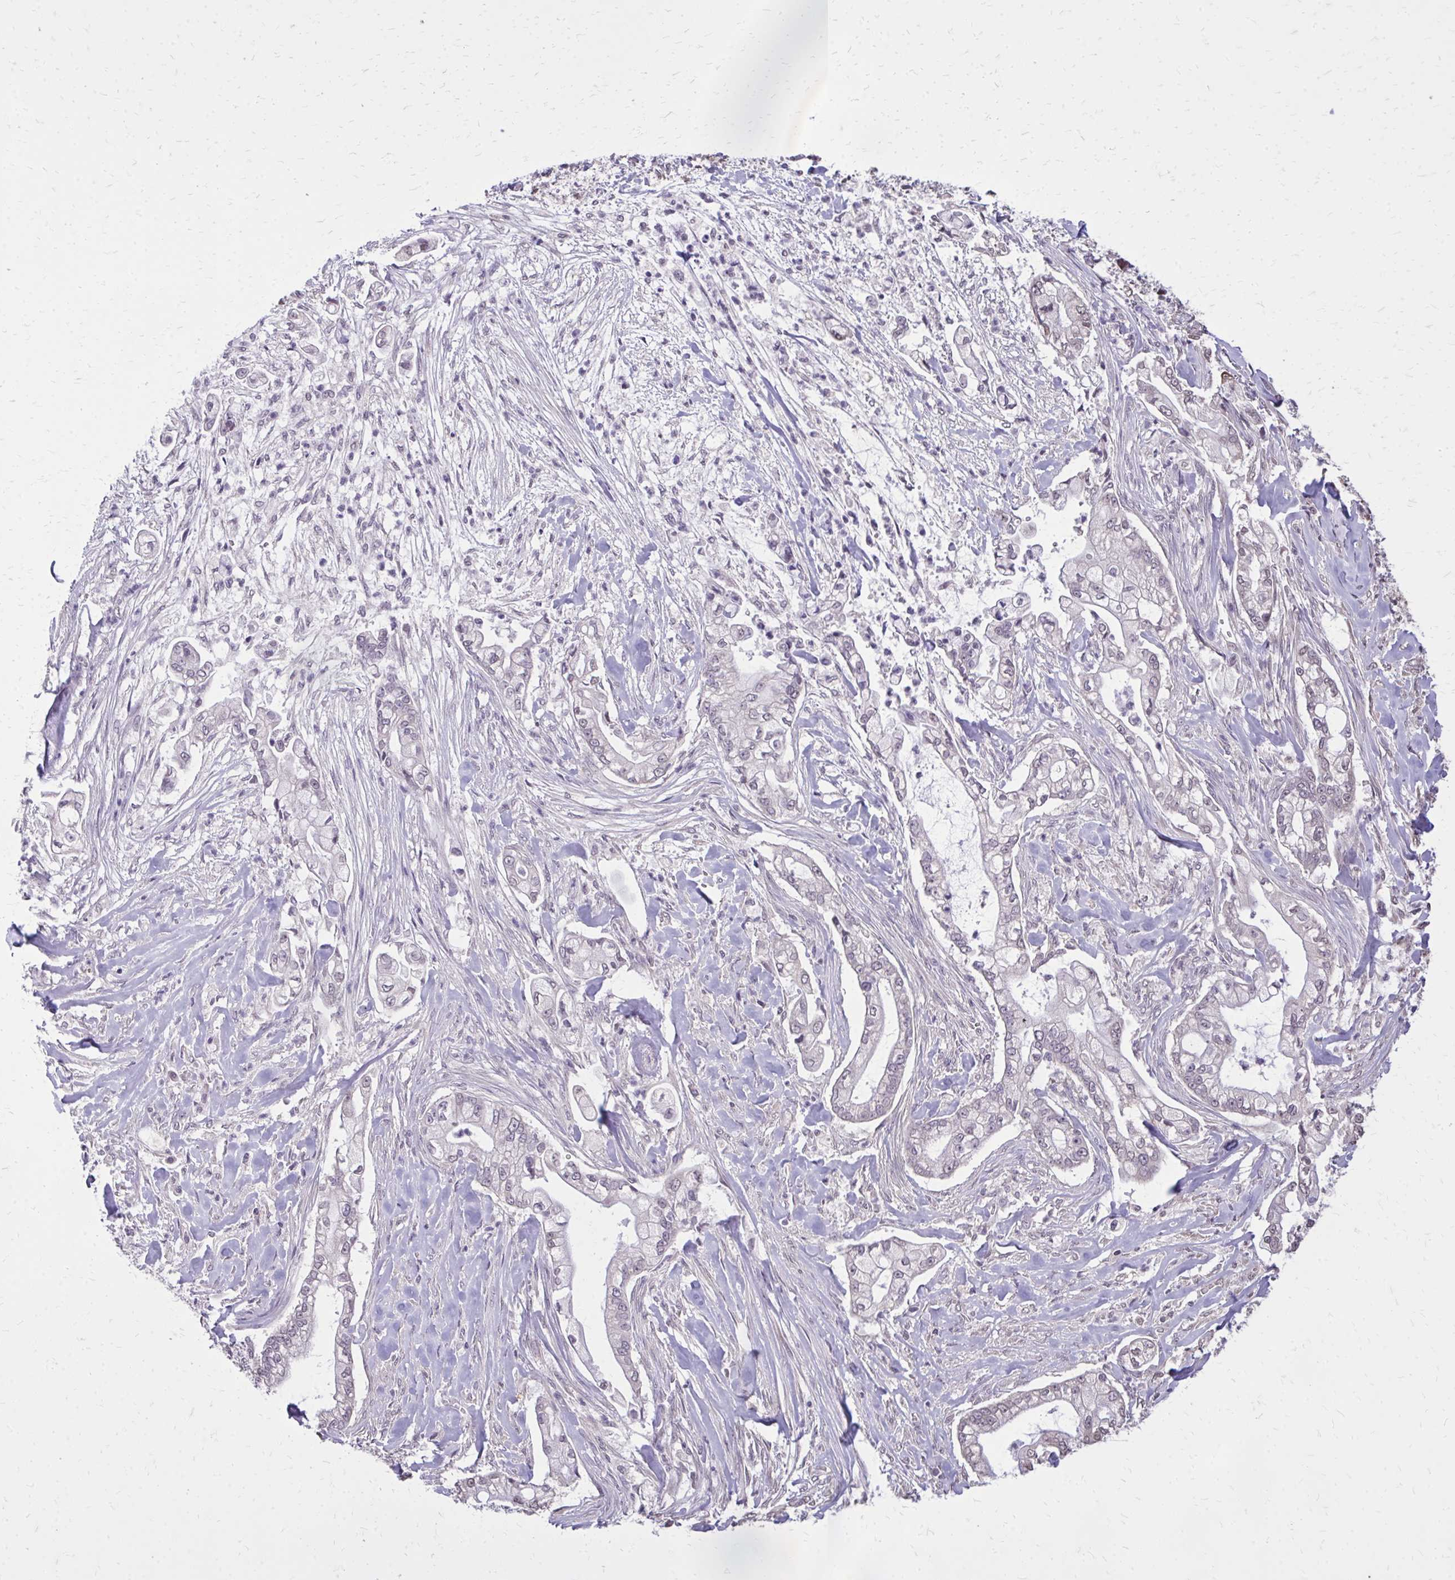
{"staining": {"intensity": "negative", "quantity": "none", "location": "none"}, "tissue": "pancreatic cancer", "cell_type": "Tumor cells", "image_type": "cancer", "snomed": [{"axis": "morphology", "description": "Adenocarcinoma, NOS"}, {"axis": "topography", "description": "Pancreas"}], "caption": "Immunohistochemistry of human pancreatic cancer (adenocarcinoma) displays no staining in tumor cells.", "gene": "AKAP5", "patient": {"sex": "female", "age": 69}}